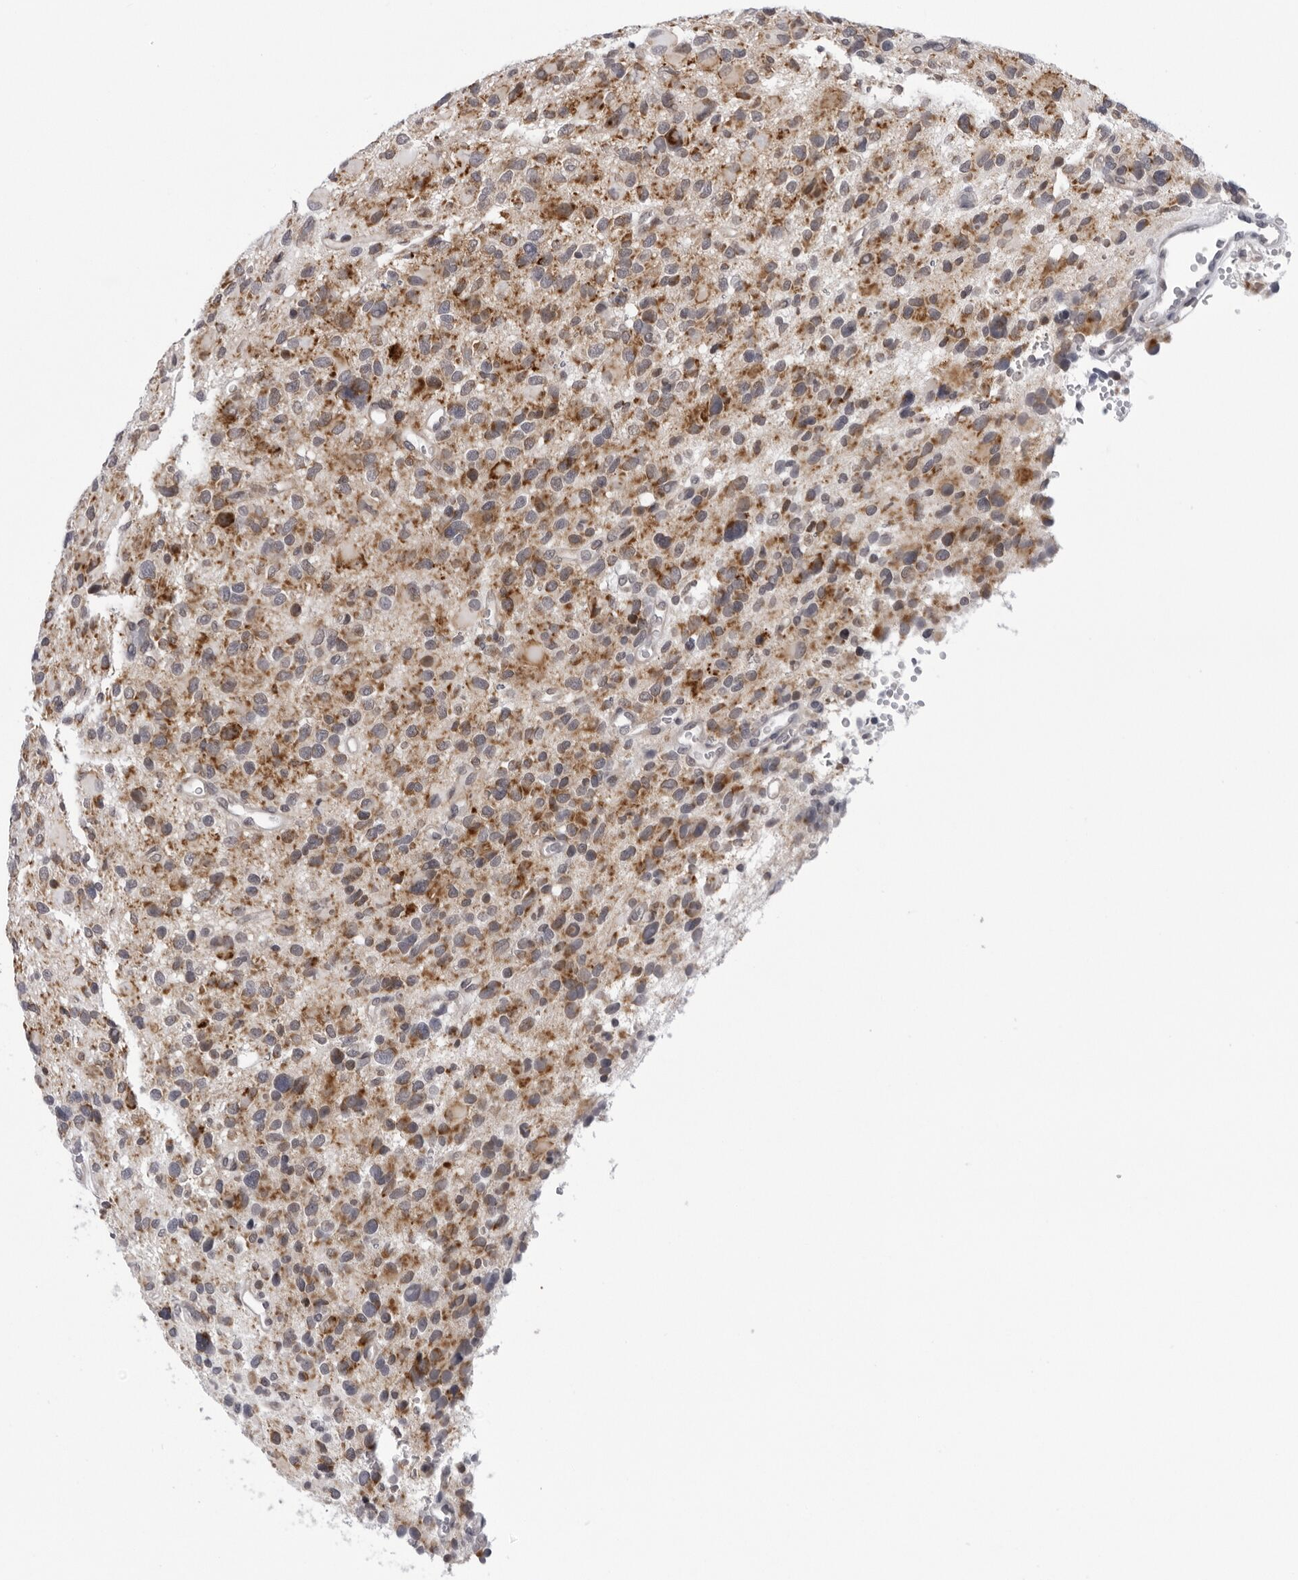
{"staining": {"intensity": "moderate", "quantity": ">75%", "location": "cytoplasmic/membranous"}, "tissue": "glioma", "cell_type": "Tumor cells", "image_type": "cancer", "snomed": [{"axis": "morphology", "description": "Glioma, malignant, High grade"}, {"axis": "topography", "description": "Brain"}], "caption": "About >75% of tumor cells in human glioma show moderate cytoplasmic/membranous protein positivity as visualized by brown immunohistochemical staining.", "gene": "CPT2", "patient": {"sex": "male", "age": 48}}